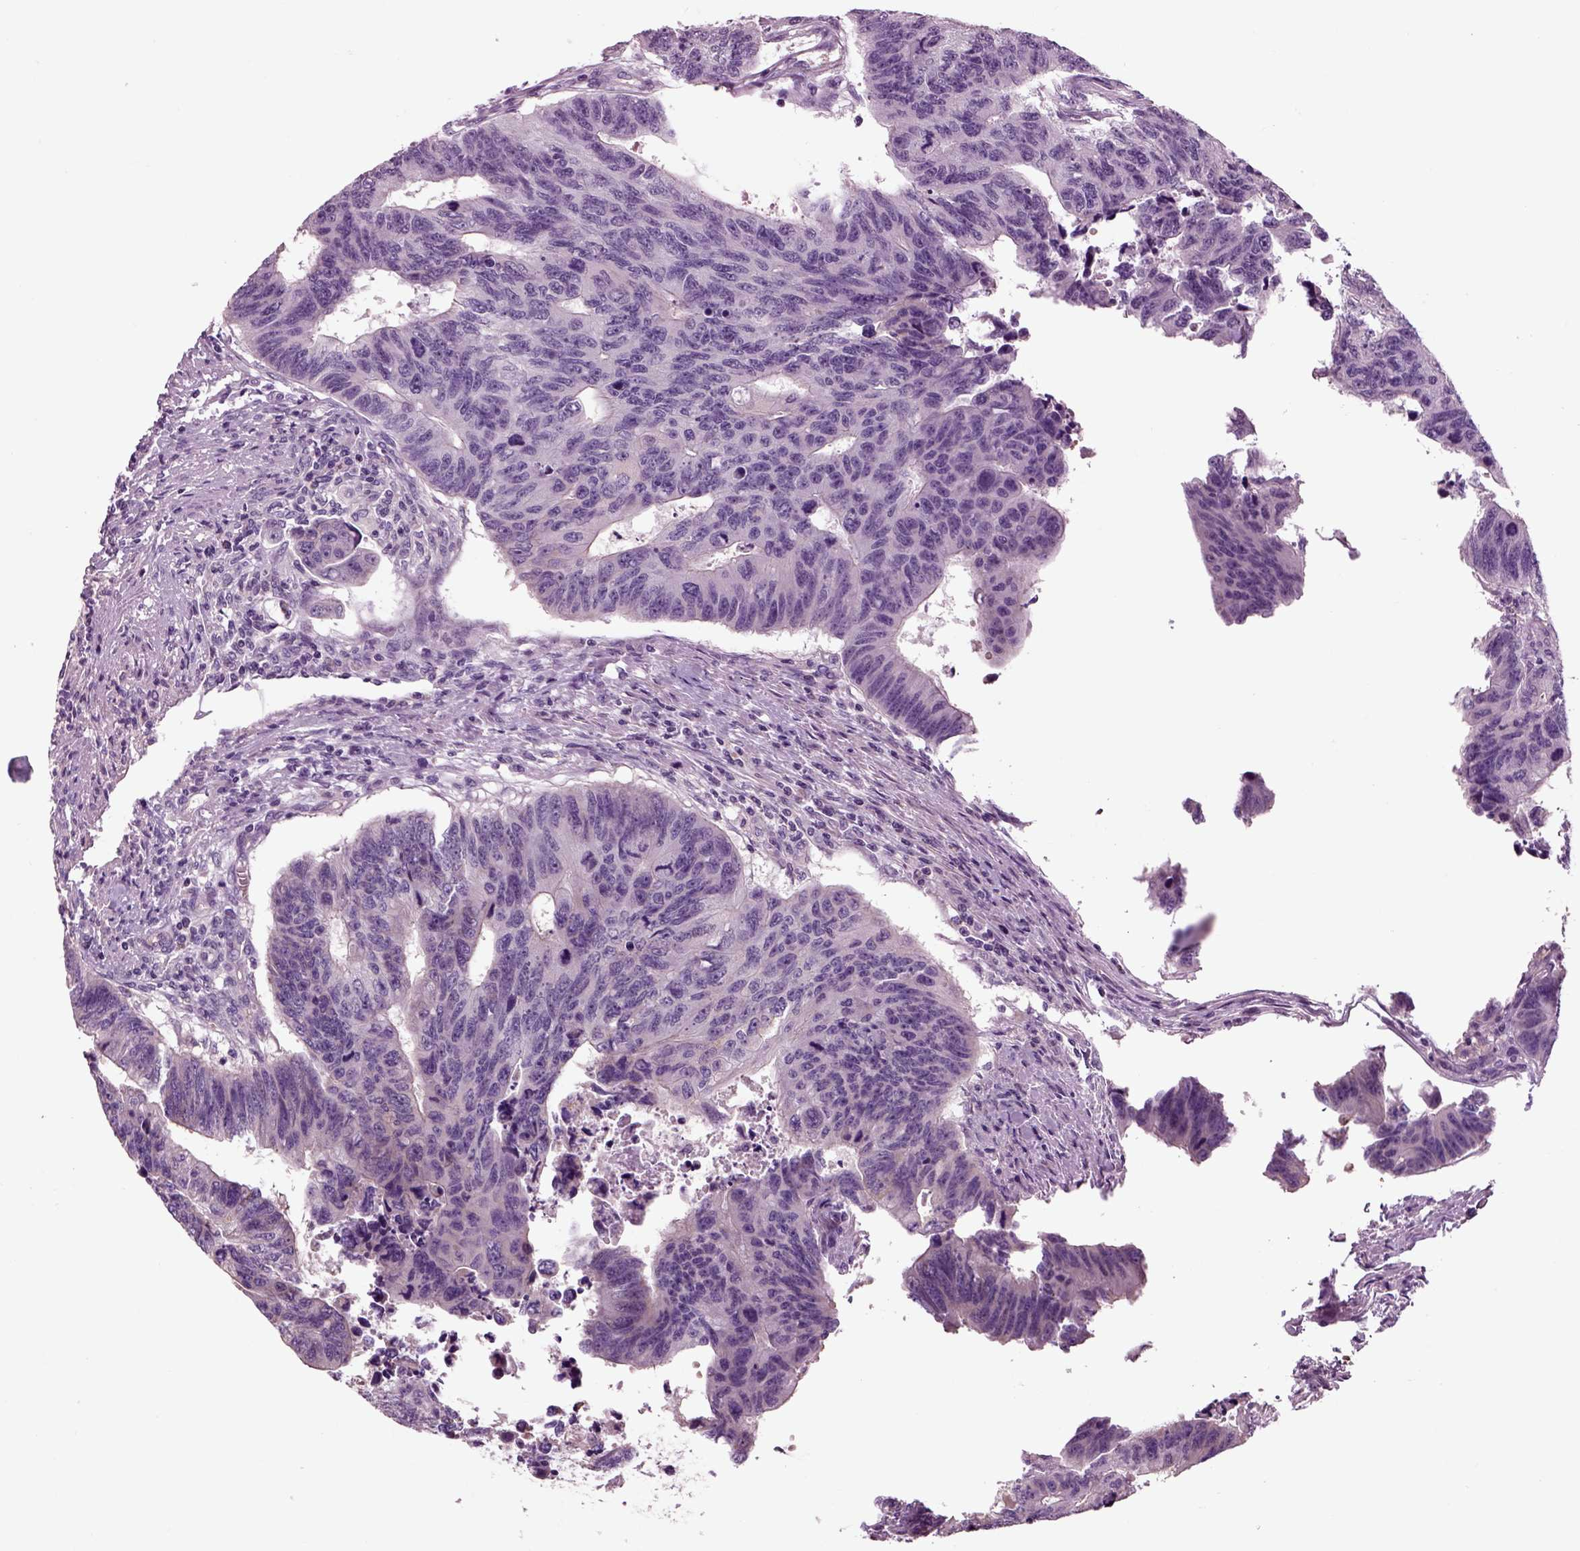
{"staining": {"intensity": "negative", "quantity": "none", "location": "none"}, "tissue": "colorectal cancer", "cell_type": "Tumor cells", "image_type": "cancer", "snomed": [{"axis": "morphology", "description": "Adenocarcinoma, NOS"}, {"axis": "topography", "description": "Rectum"}], "caption": "The micrograph shows no staining of tumor cells in adenocarcinoma (colorectal). The staining is performed using DAB brown chromogen with nuclei counter-stained in using hematoxylin.", "gene": "CHGB", "patient": {"sex": "female", "age": 85}}